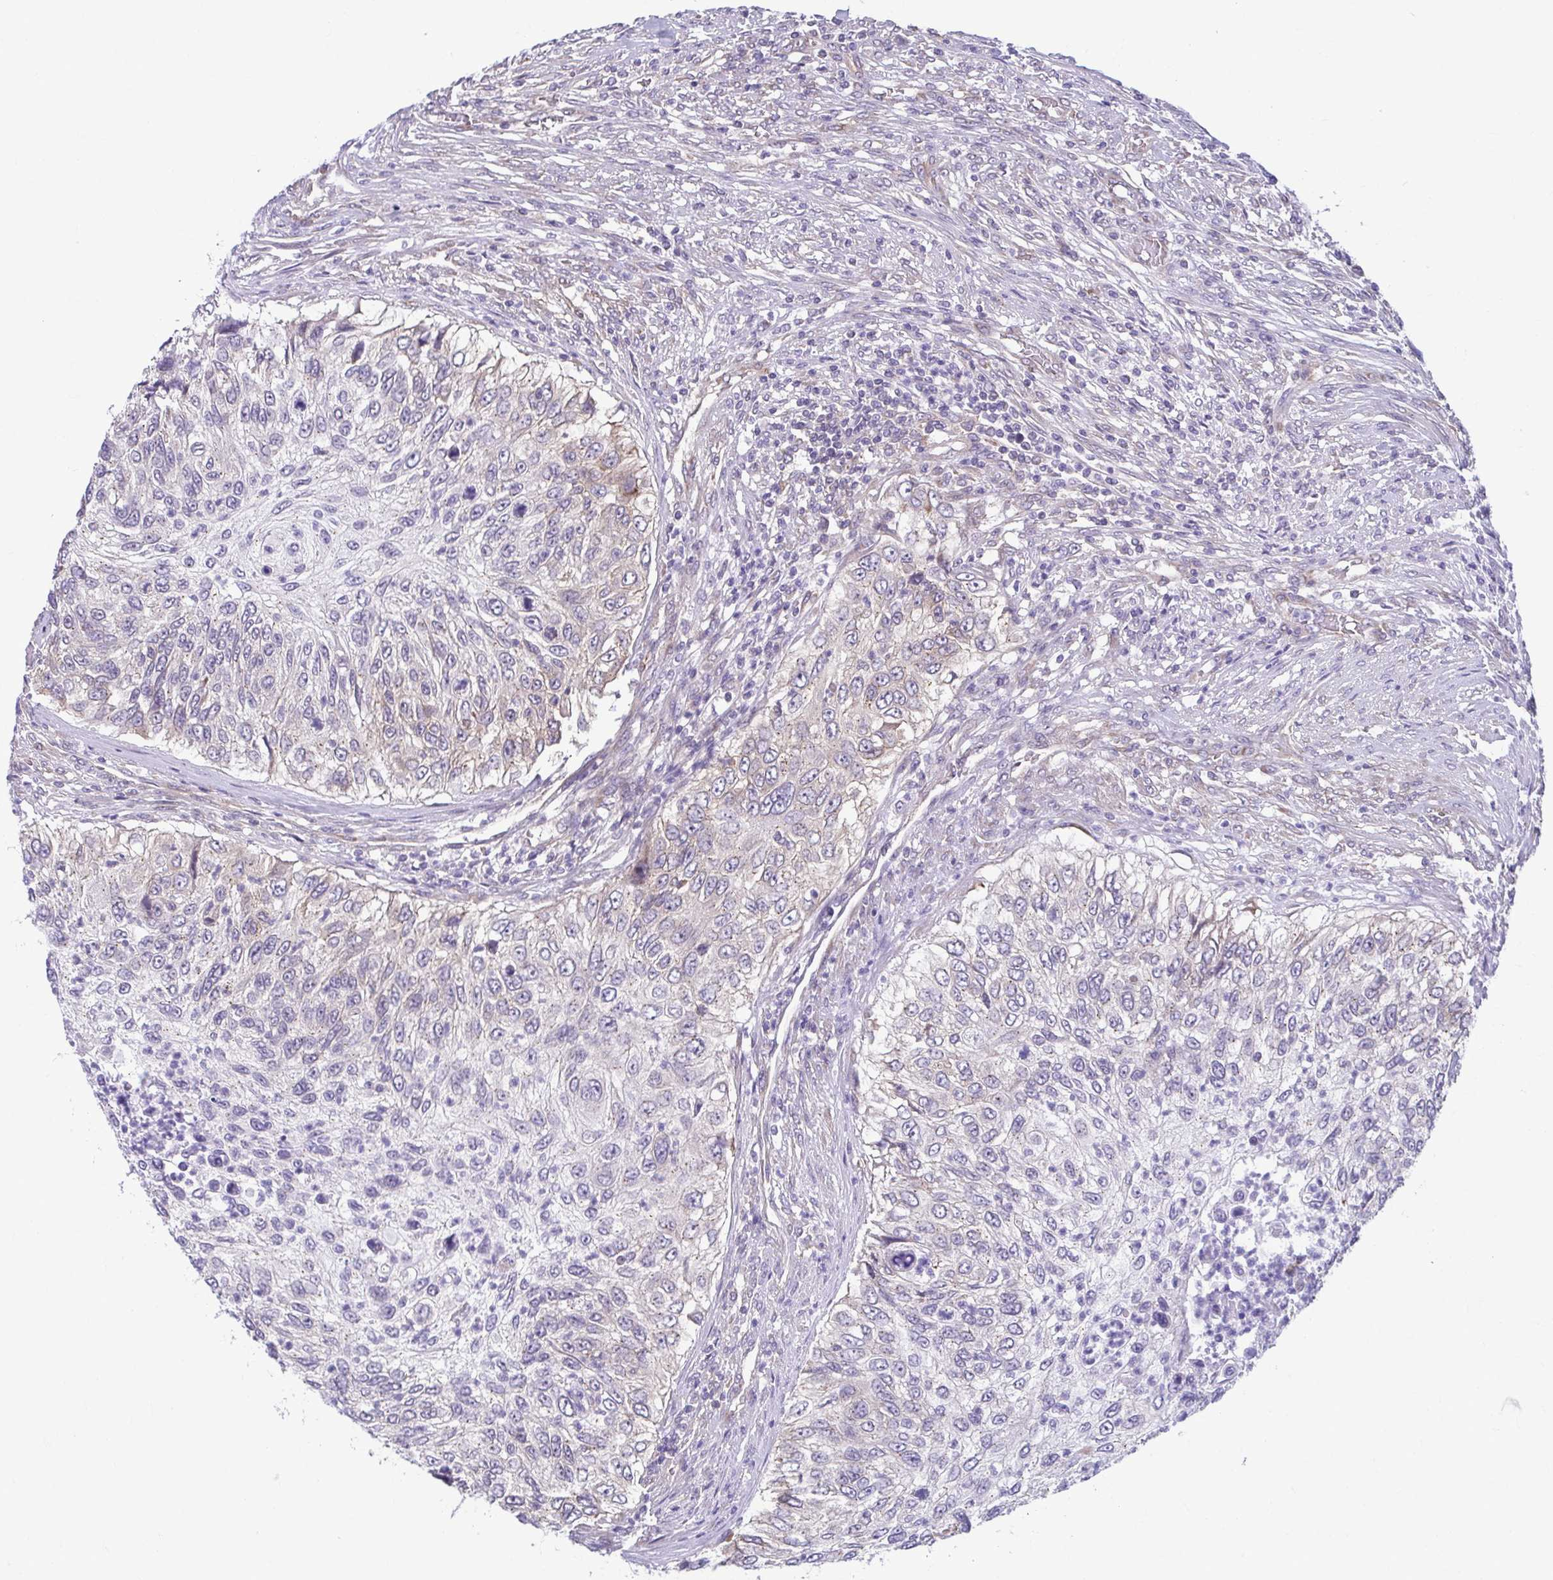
{"staining": {"intensity": "weak", "quantity": "<25%", "location": "cytoplasmic/membranous"}, "tissue": "urothelial cancer", "cell_type": "Tumor cells", "image_type": "cancer", "snomed": [{"axis": "morphology", "description": "Urothelial carcinoma, High grade"}, {"axis": "topography", "description": "Urinary bladder"}], "caption": "An IHC photomicrograph of urothelial cancer is shown. There is no staining in tumor cells of urothelial cancer.", "gene": "TMEM108", "patient": {"sex": "female", "age": 60}}